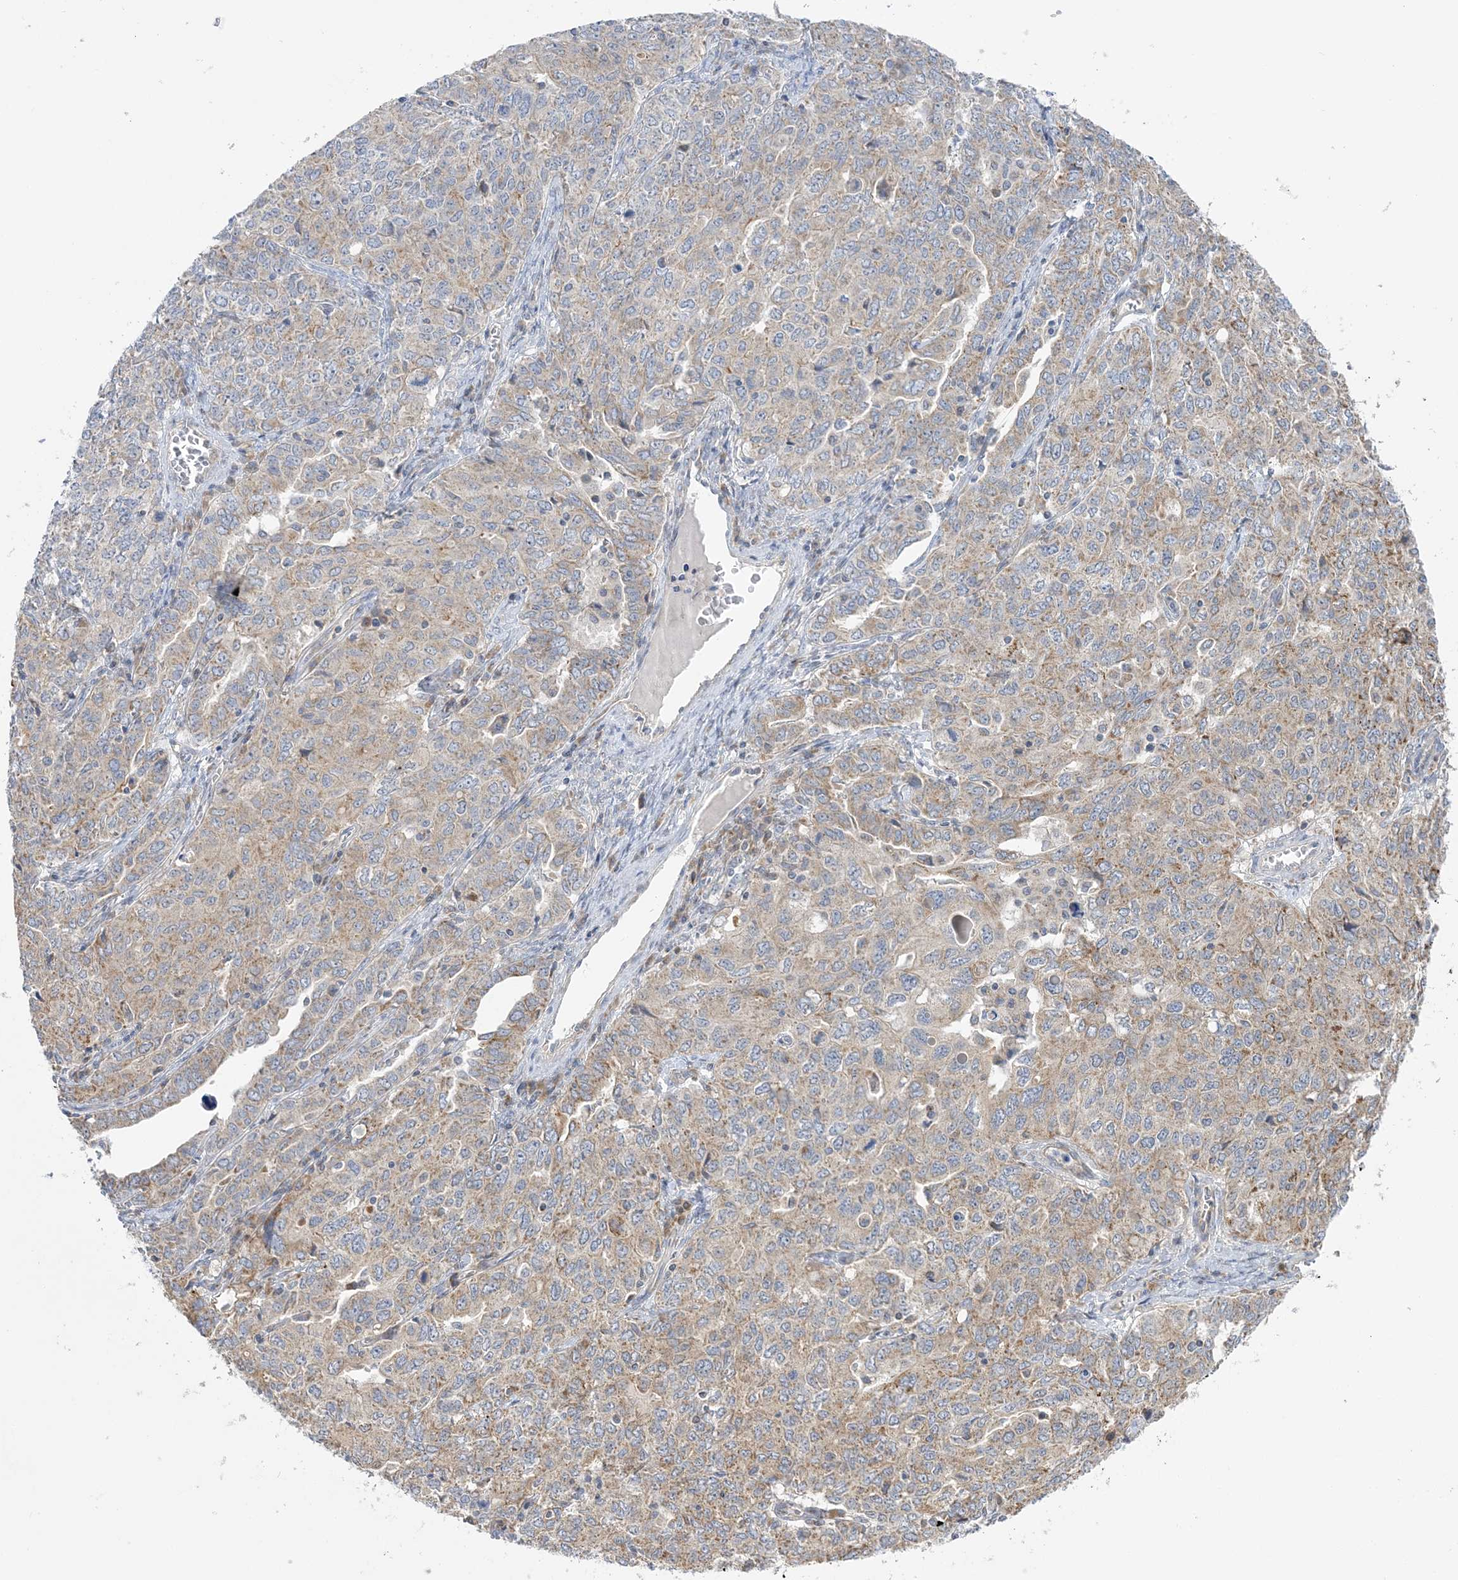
{"staining": {"intensity": "moderate", "quantity": ">75%", "location": "cytoplasmic/membranous"}, "tissue": "ovarian cancer", "cell_type": "Tumor cells", "image_type": "cancer", "snomed": [{"axis": "morphology", "description": "Carcinoma, endometroid"}, {"axis": "topography", "description": "Ovary"}], "caption": "DAB (3,3'-diaminobenzidine) immunohistochemical staining of endometroid carcinoma (ovarian) displays moderate cytoplasmic/membranous protein staining in approximately >75% of tumor cells. Nuclei are stained in blue.", "gene": "MMADHC", "patient": {"sex": "female", "age": 62}}